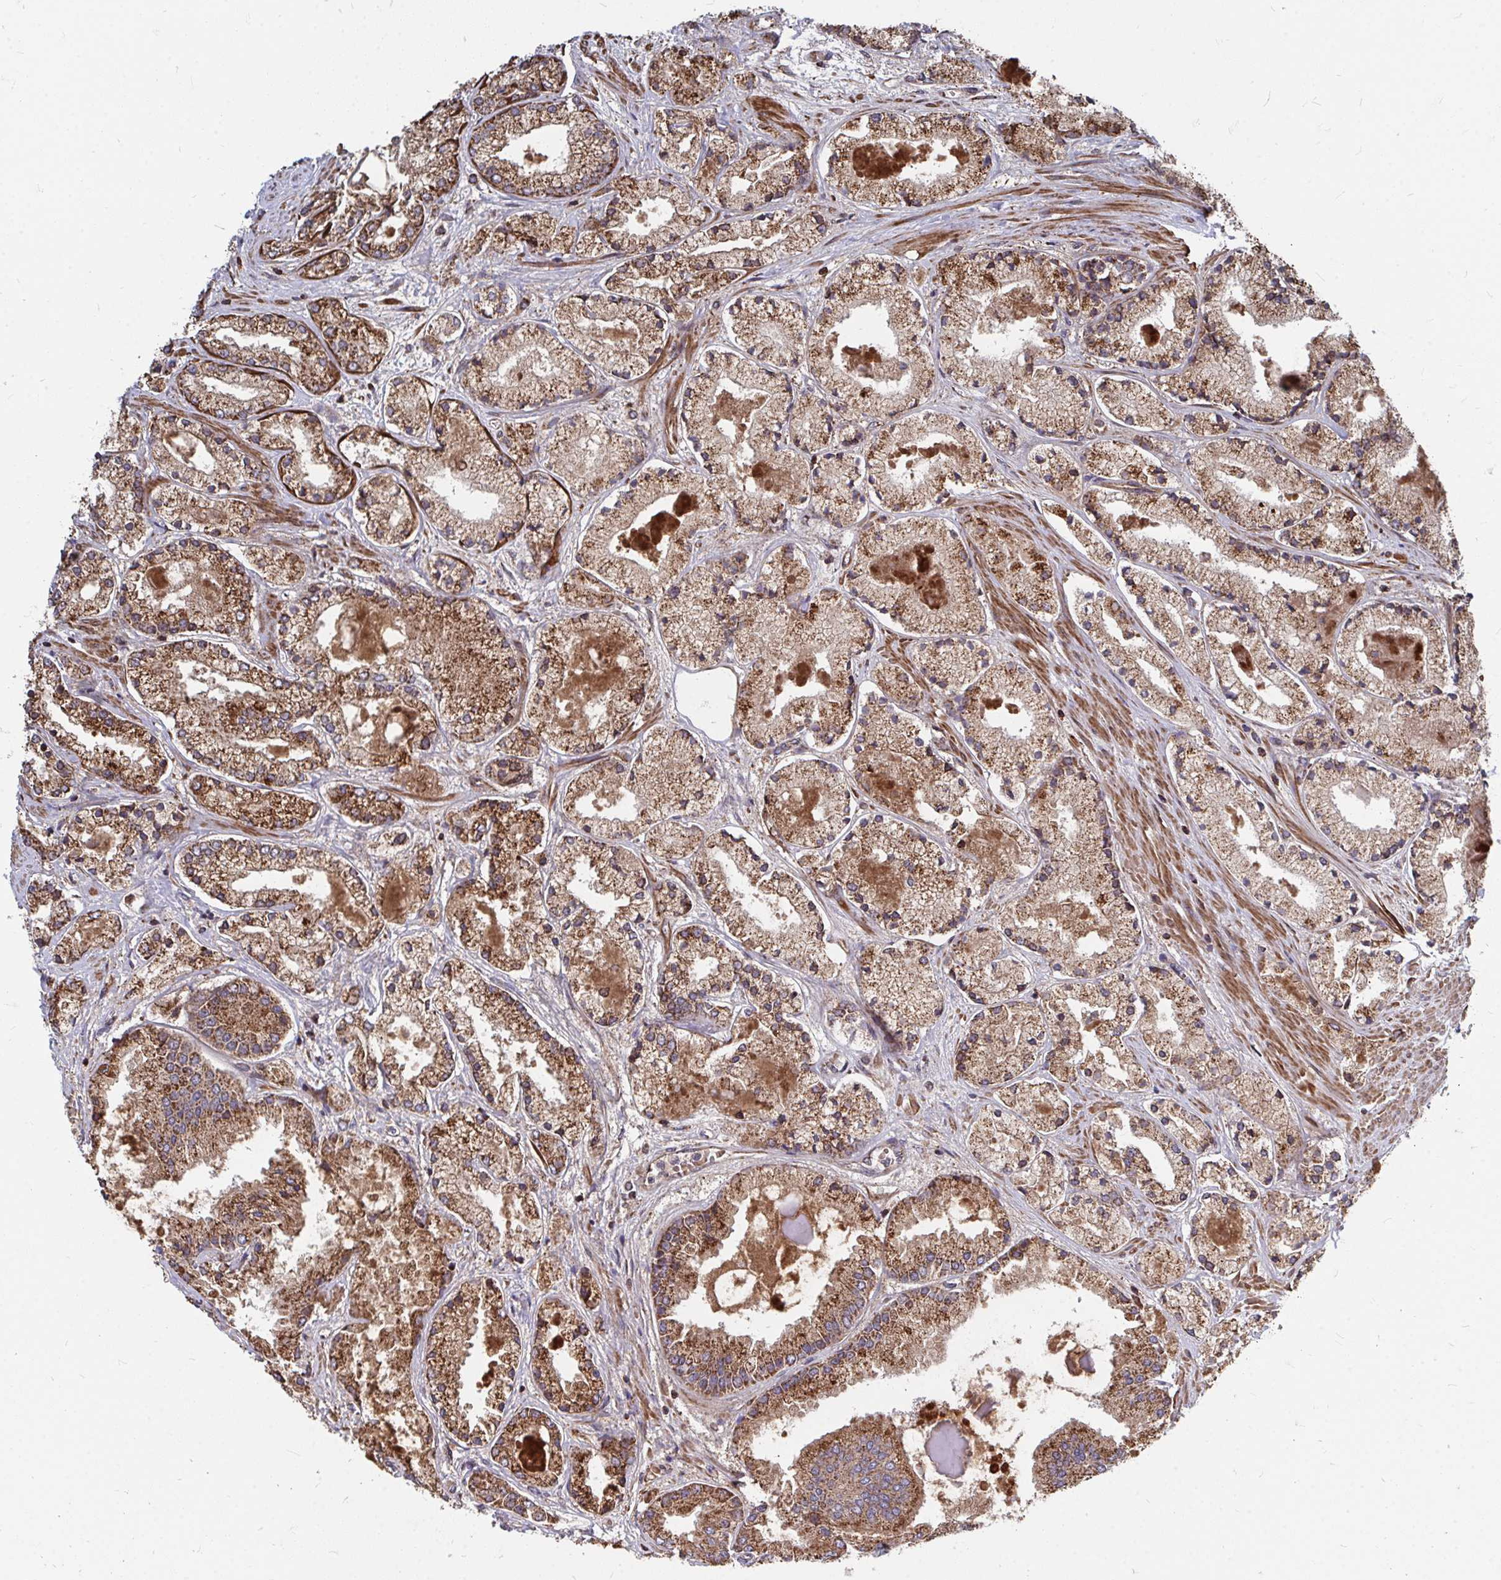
{"staining": {"intensity": "strong", "quantity": ">75%", "location": "cytoplasmic/membranous"}, "tissue": "prostate cancer", "cell_type": "Tumor cells", "image_type": "cancer", "snomed": [{"axis": "morphology", "description": "Adenocarcinoma, High grade"}, {"axis": "topography", "description": "Prostate"}], "caption": "Tumor cells show strong cytoplasmic/membranous positivity in about >75% of cells in high-grade adenocarcinoma (prostate).", "gene": "FAM89A", "patient": {"sex": "male", "age": 67}}